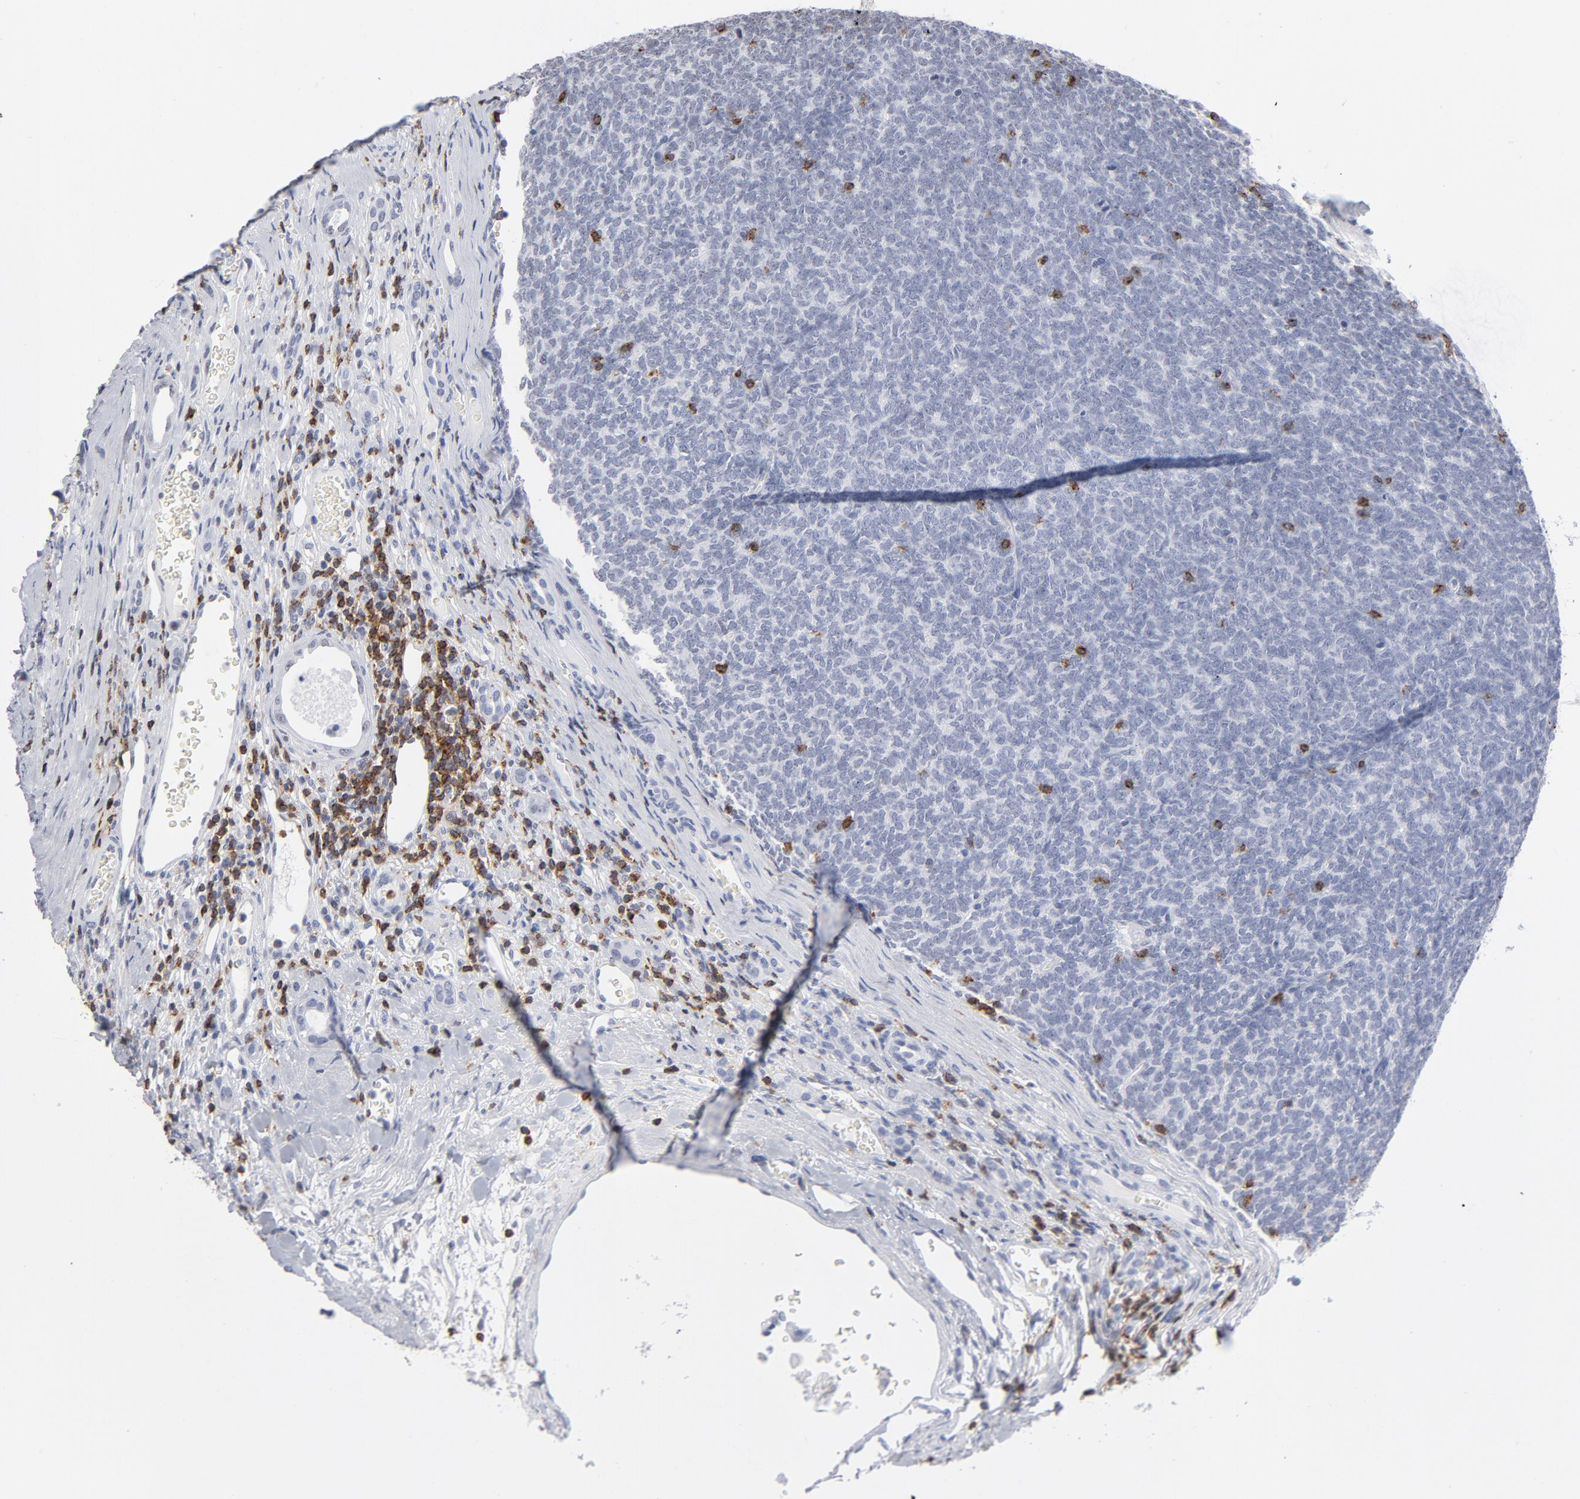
{"staining": {"intensity": "negative", "quantity": "none", "location": "none"}, "tissue": "renal cancer", "cell_type": "Tumor cells", "image_type": "cancer", "snomed": [{"axis": "morphology", "description": "Neoplasm, malignant, NOS"}, {"axis": "topography", "description": "Kidney"}], "caption": "This is an immunohistochemistry histopathology image of human renal cancer (malignant neoplasm). There is no staining in tumor cells.", "gene": "CD2", "patient": {"sex": "male", "age": 28}}